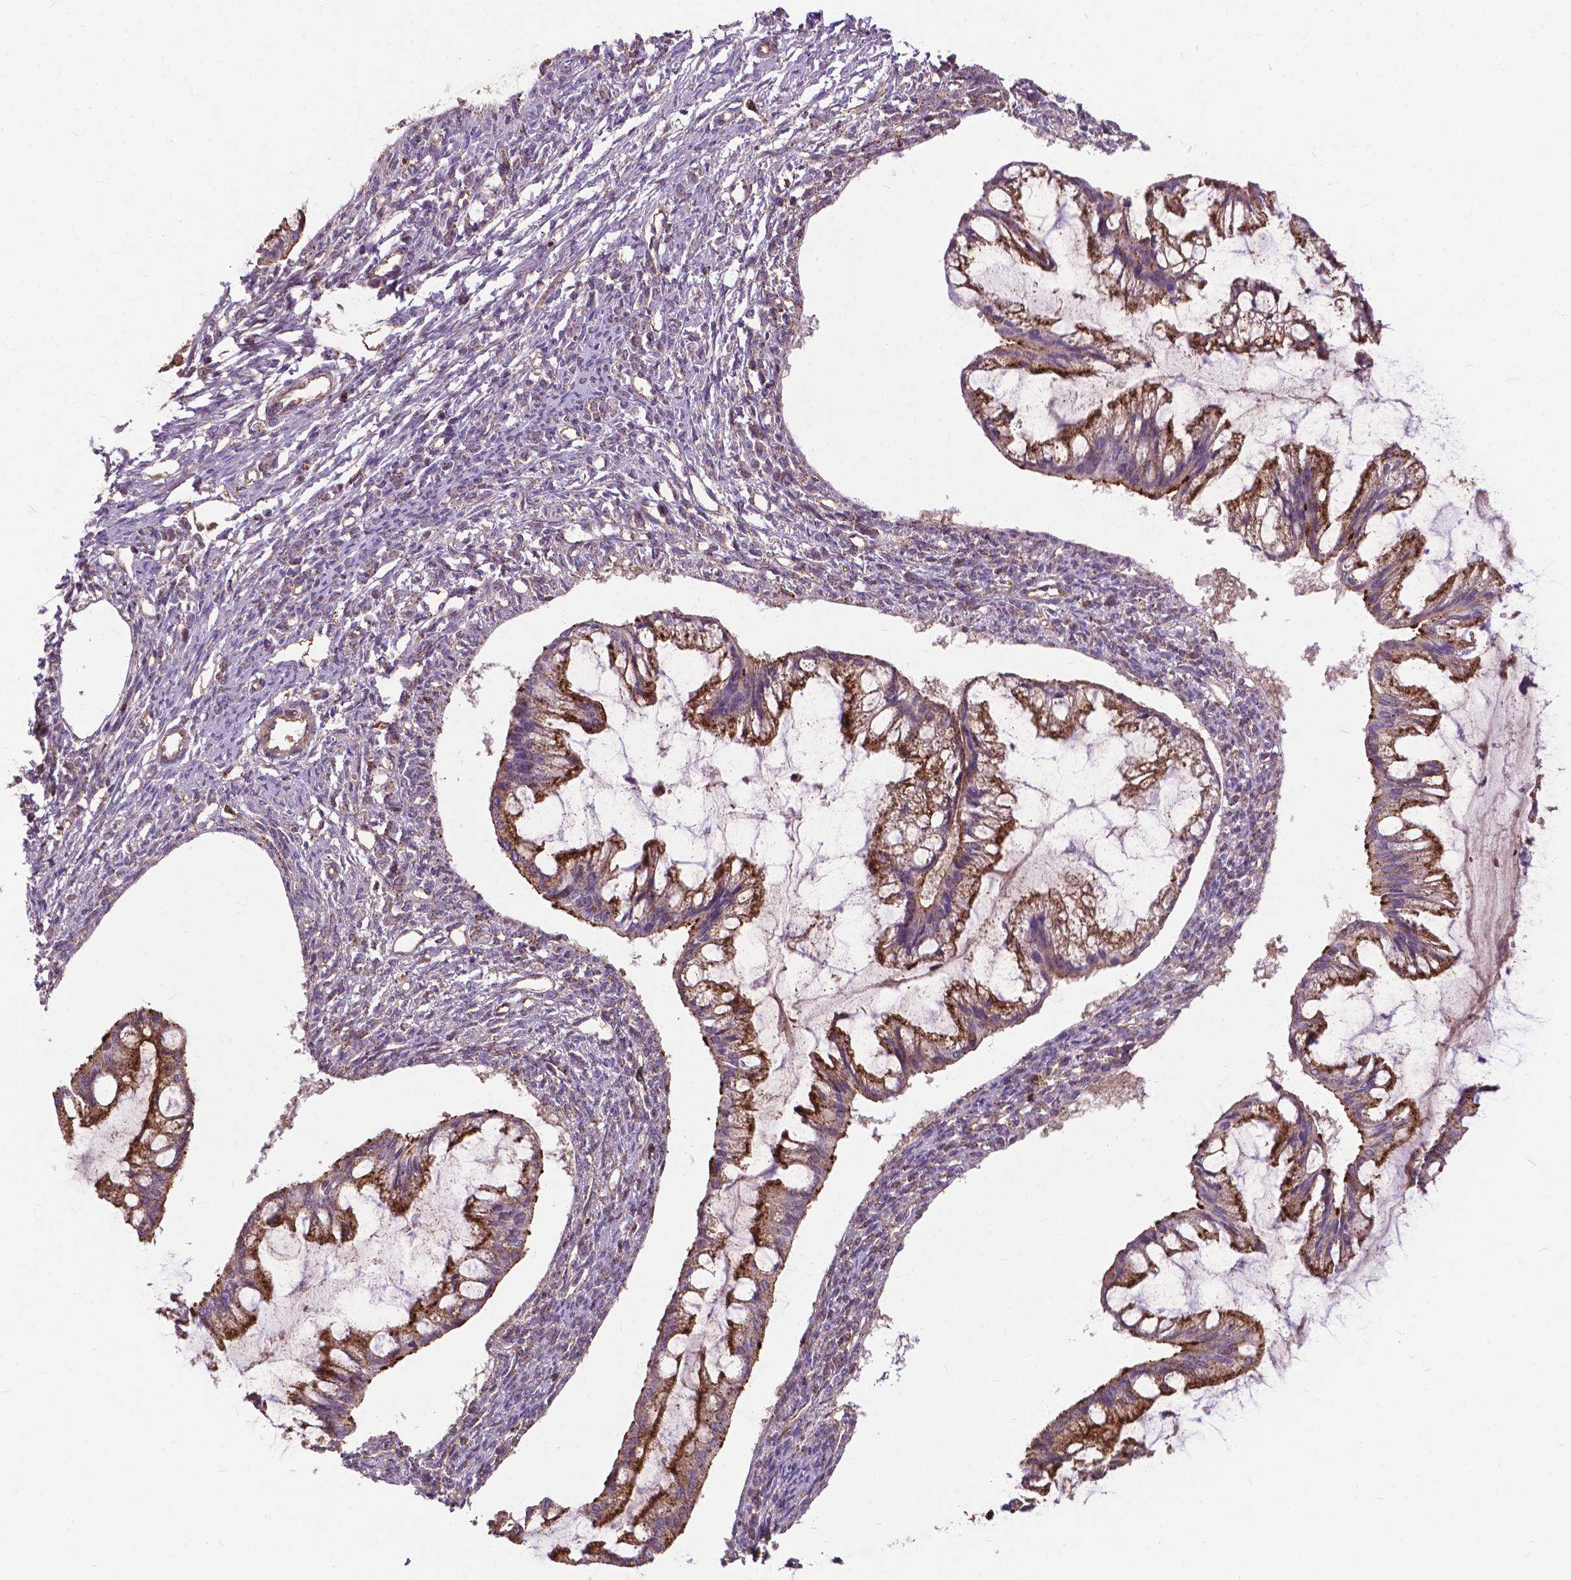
{"staining": {"intensity": "strong", "quantity": ">75%", "location": "cytoplasmic/membranous"}, "tissue": "ovarian cancer", "cell_type": "Tumor cells", "image_type": "cancer", "snomed": [{"axis": "morphology", "description": "Cystadenocarcinoma, mucinous, NOS"}, {"axis": "topography", "description": "Ovary"}], "caption": "A high amount of strong cytoplasmic/membranous staining is appreciated in about >75% of tumor cells in mucinous cystadenocarcinoma (ovarian) tissue. (Stains: DAB in brown, nuclei in blue, Microscopy: brightfield microscopy at high magnification).", "gene": "CHMP4A", "patient": {"sex": "female", "age": 73}}